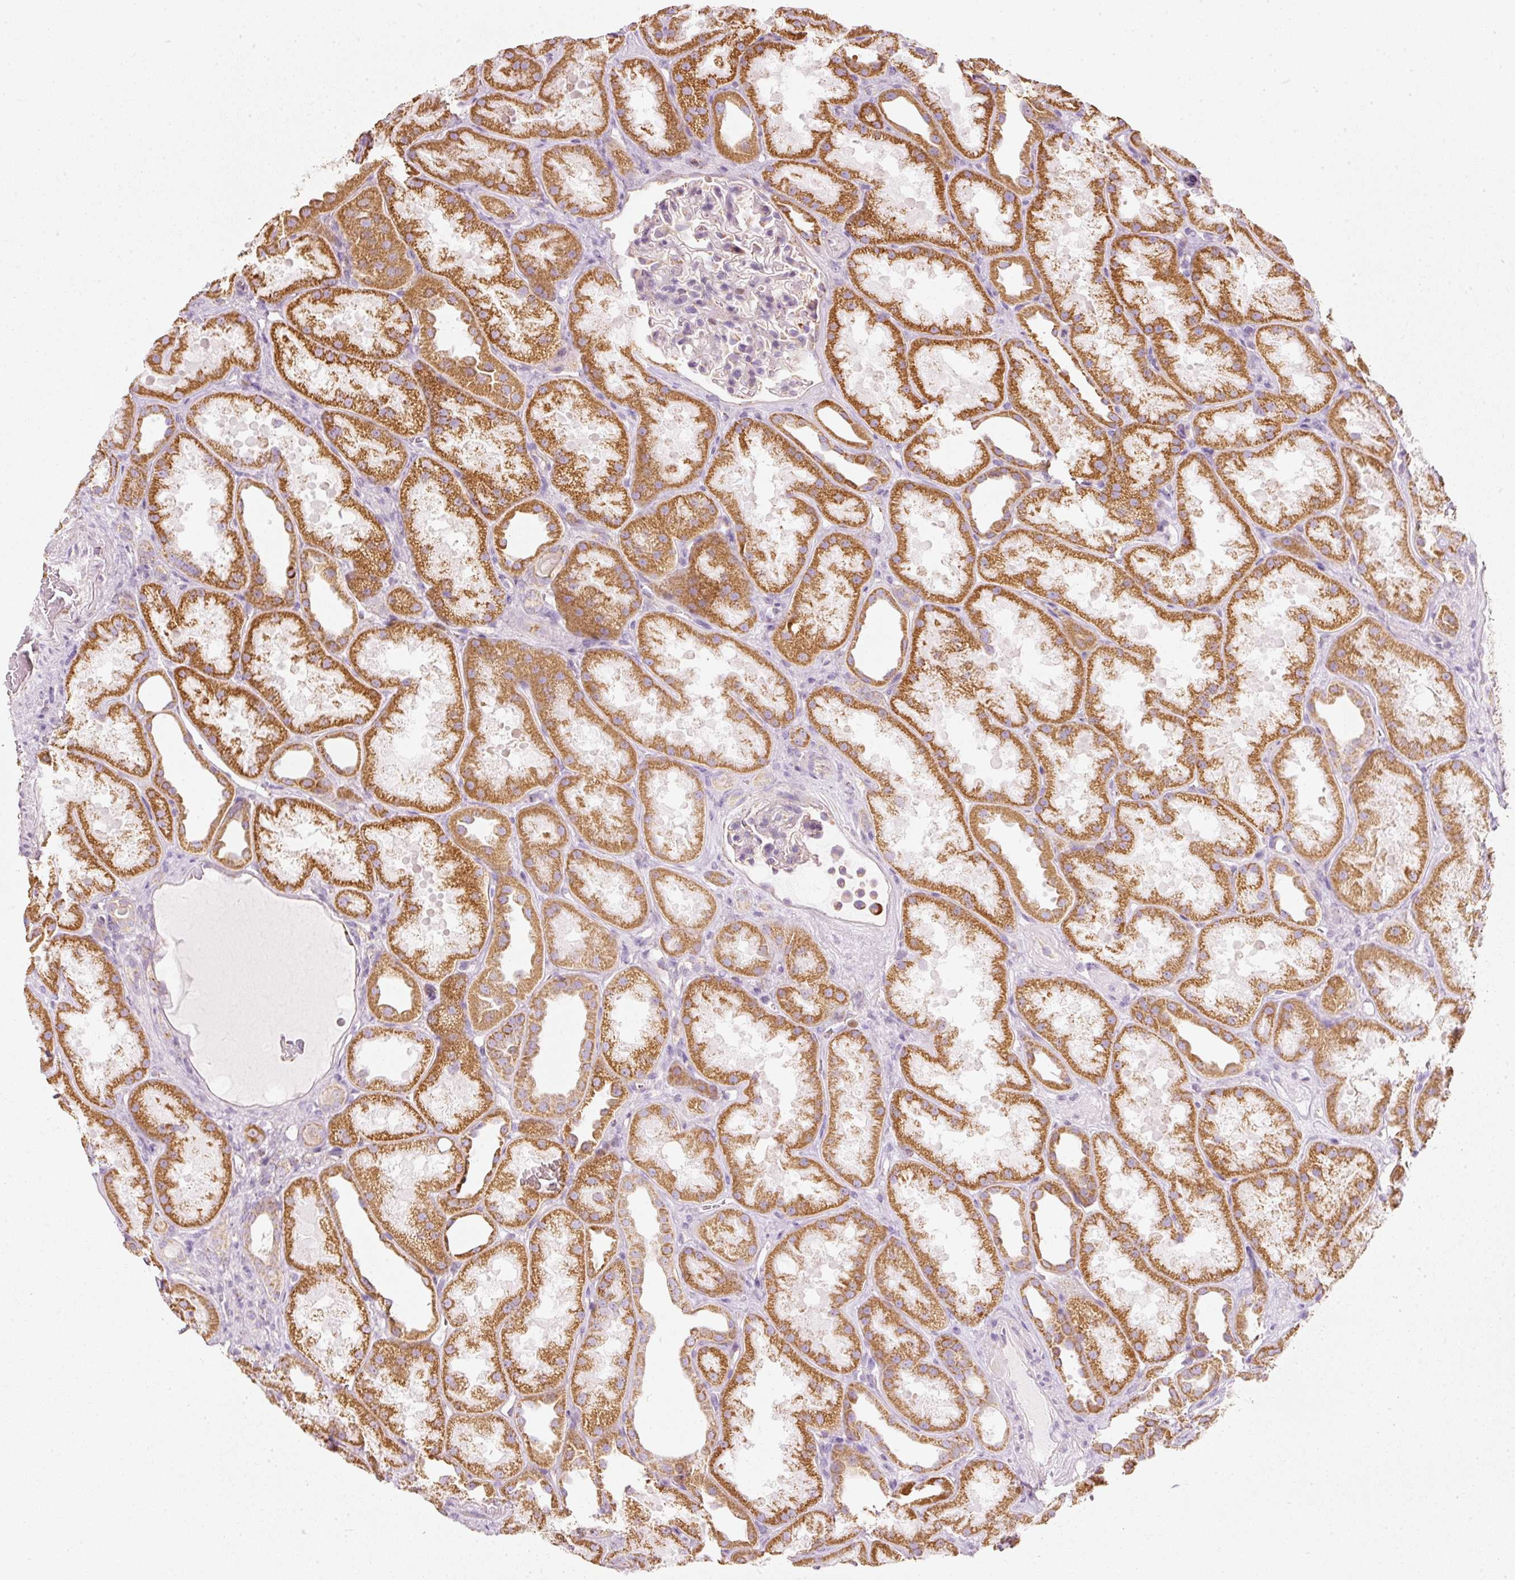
{"staining": {"intensity": "negative", "quantity": "none", "location": "none"}, "tissue": "kidney", "cell_type": "Cells in glomeruli", "image_type": "normal", "snomed": [{"axis": "morphology", "description": "Normal tissue, NOS"}, {"axis": "topography", "description": "Kidney"}], "caption": "DAB immunohistochemical staining of benign kidney exhibits no significant expression in cells in glomeruli.", "gene": "DUT", "patient": {"sex": "male", "age": 61}}